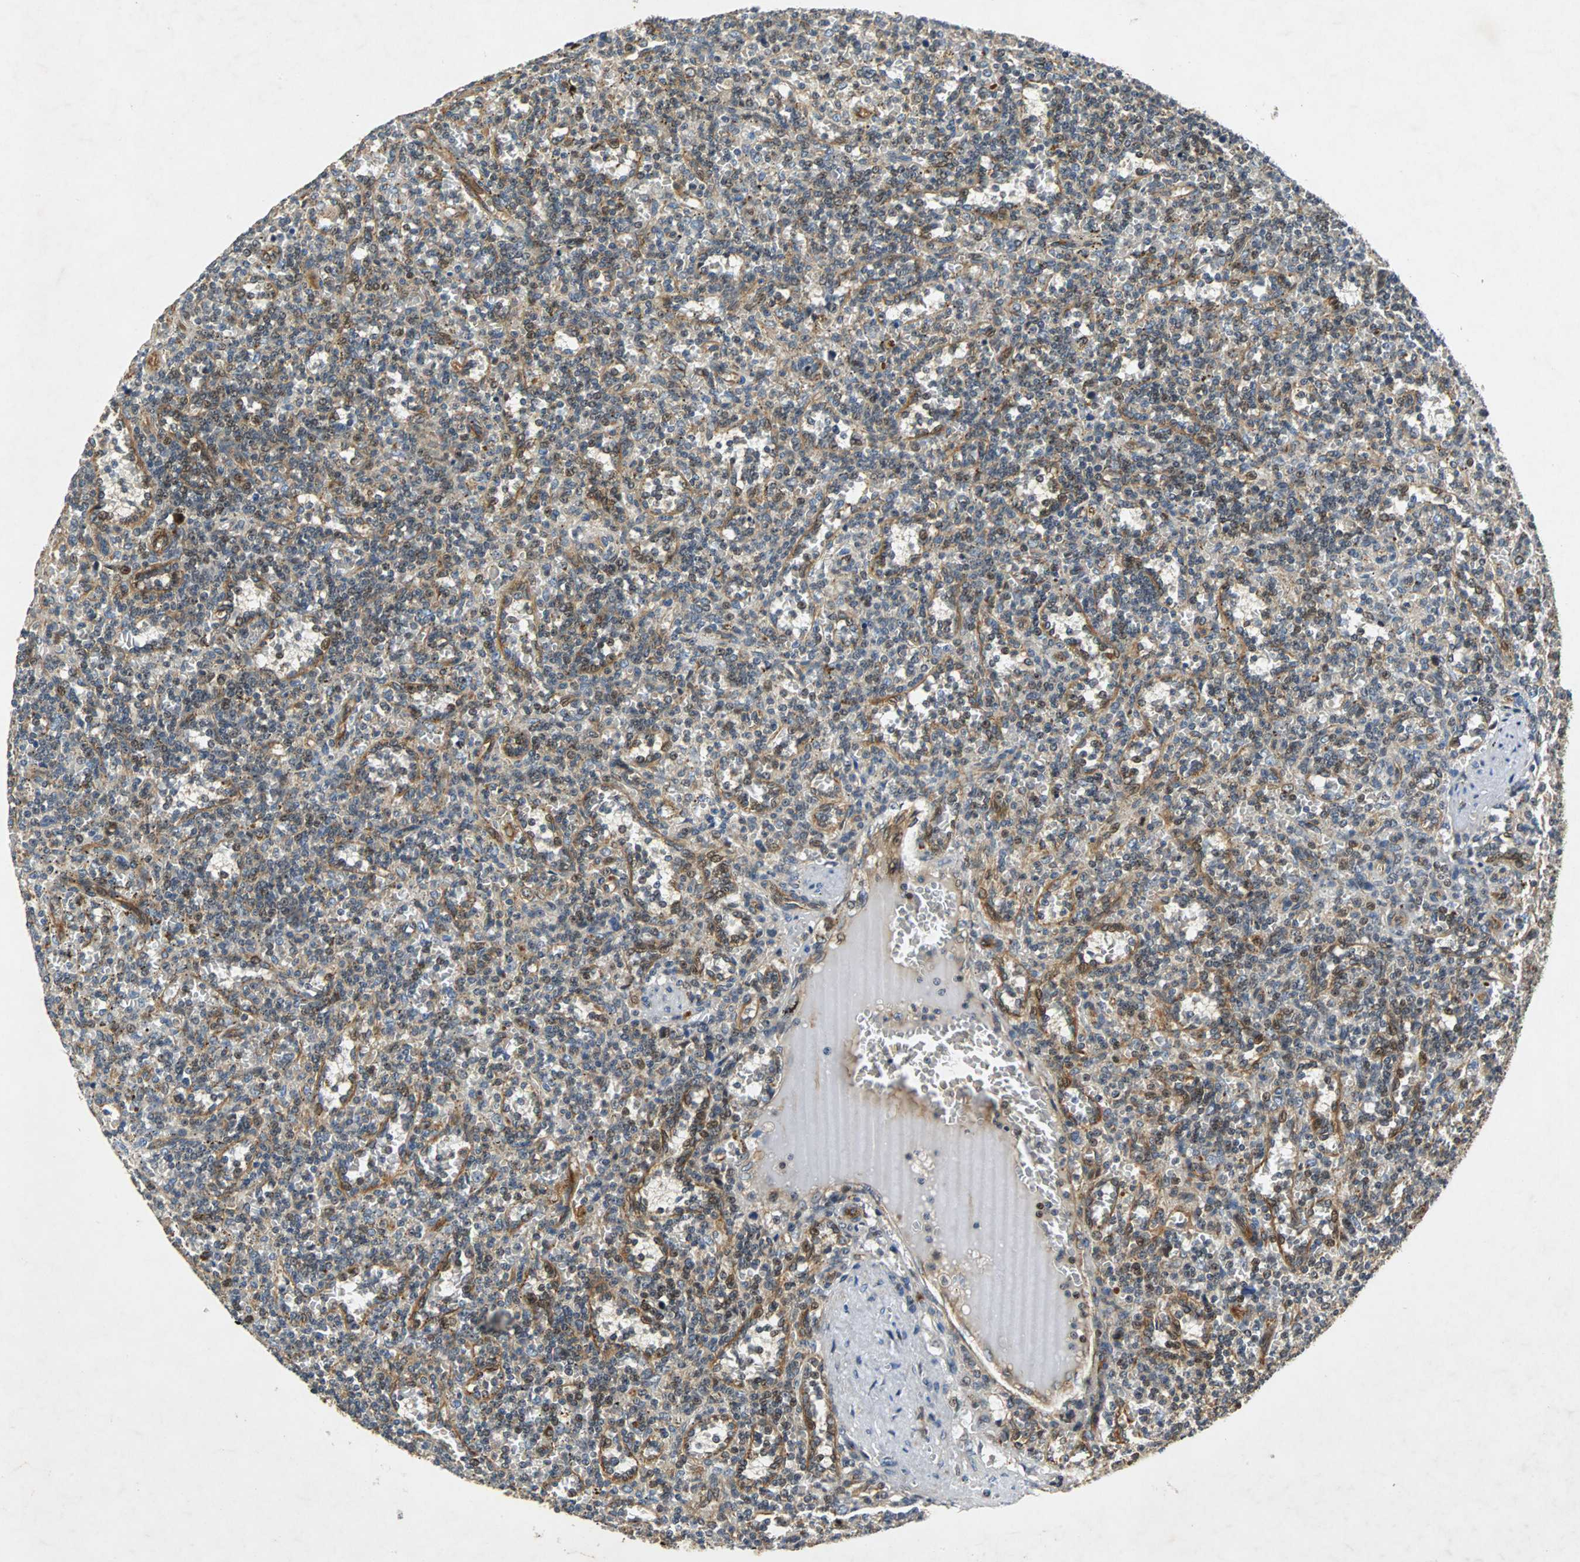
{"staining": {"intensity": "moderate", "quantity": "25%-75%", "location": "cytoplasmic/membranous"}, "tissue": "lymphoma", "cell_type": "Tumor cells", "image_type": "cancer", "snomed": [{"axis": "morphology", "description": "Malignant lymphoma, non-Hodgkin's type, Low grade"}, {"axis": "topography", "description": "Spleen"}], "caption": "There is medium levels of moderate cytoplasmic/membranous staining in tumor cells of lymphoma, as demonstrated by immunohistochemical staining (brown color).", "gene": "TUBA4A", "patient": {"sex": "male", "age": 73}}